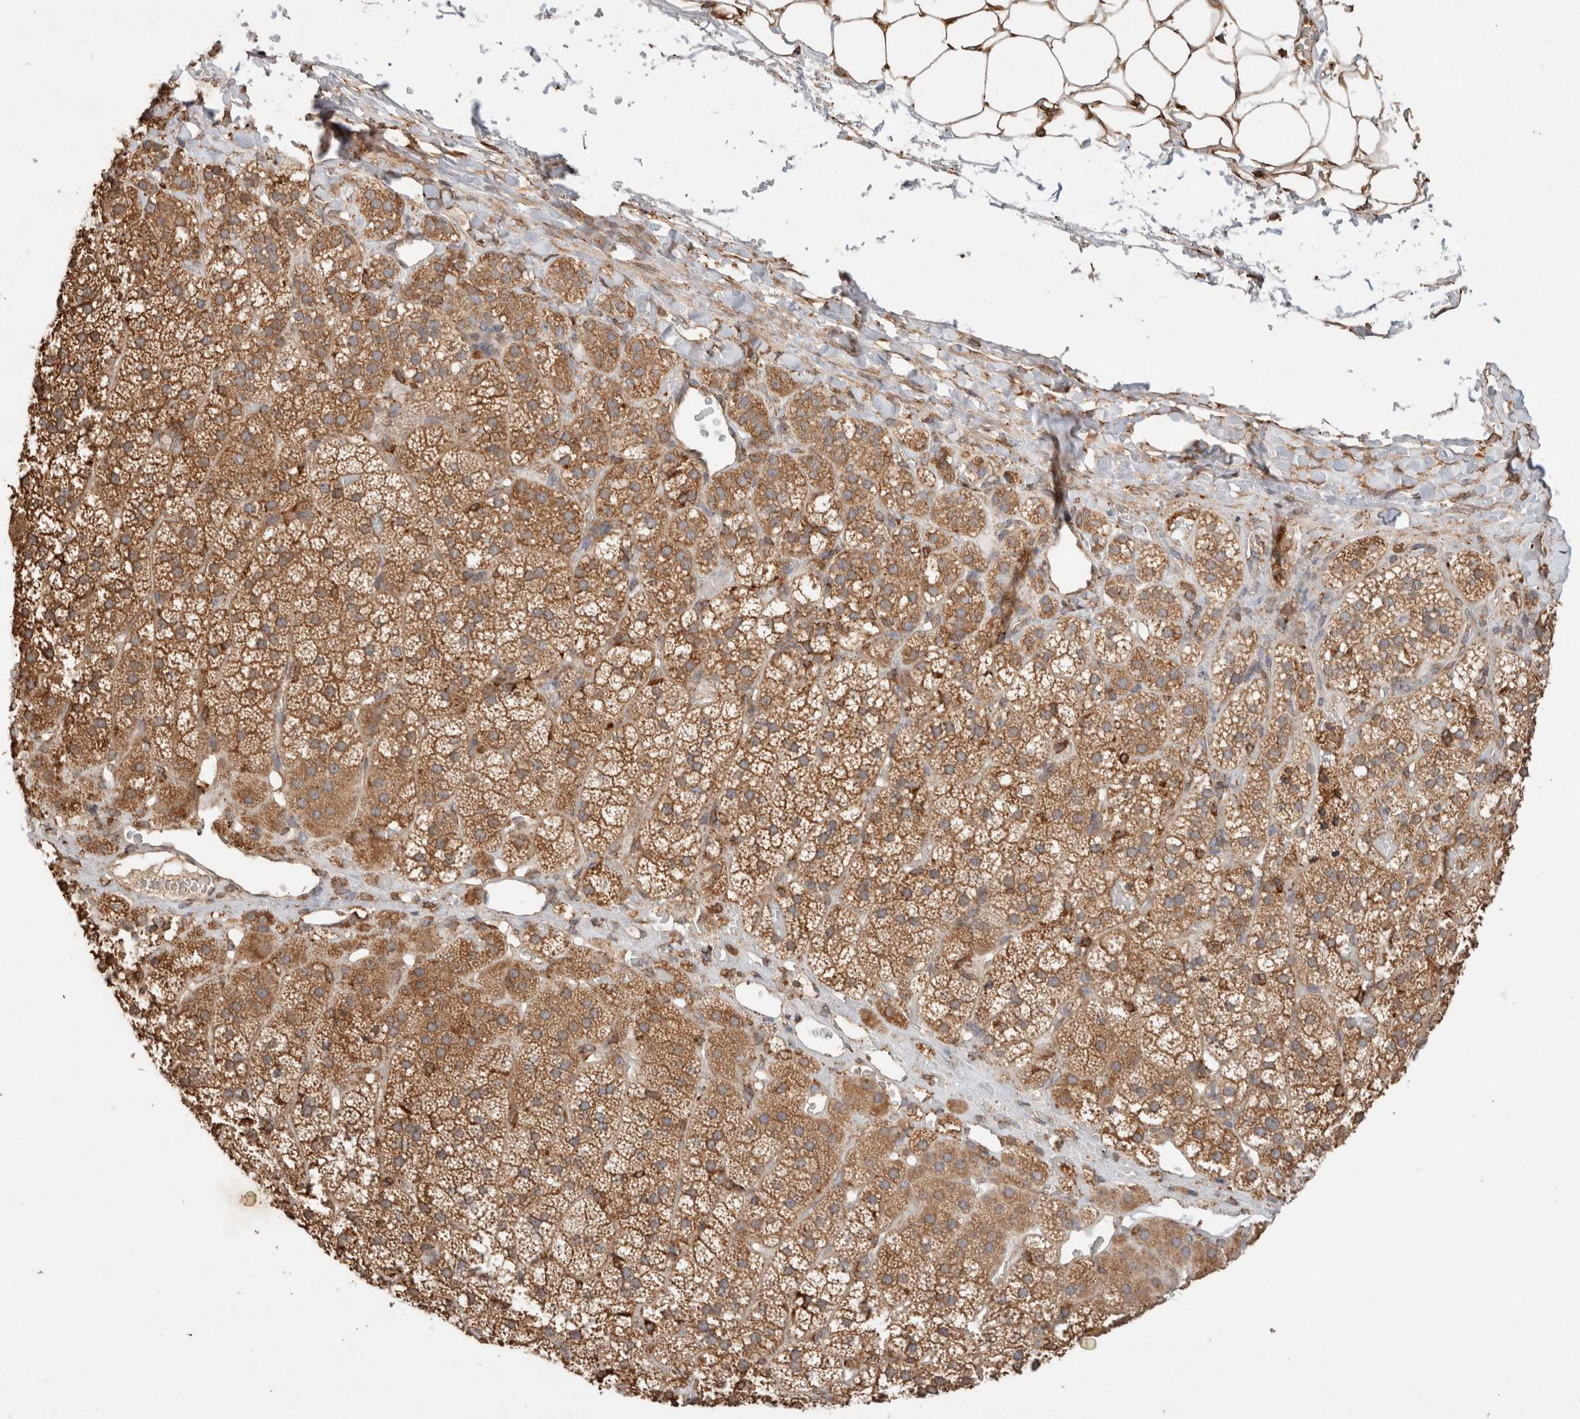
{"staining": {"intensity": "moderate", "quantity": ">75%", "location": "cytoplasmic/membranous"}, "tissue": "adrenal gland", "cell_type": "Glandular cells", "image_type": "normal", "snomed": [{"axis": "morphology", "description": "Normal tissue, NOS"}, {"axis": "topography", "description": "Adrenal gland"}], "caption": "Adrenal gland stained for a protein (brown) reveals moderate cytoplasmic/membranous positive expression in about >75% of glandular cells.", "gene": "ERAP1", "patient": {"sex": "female", "age": 44}}